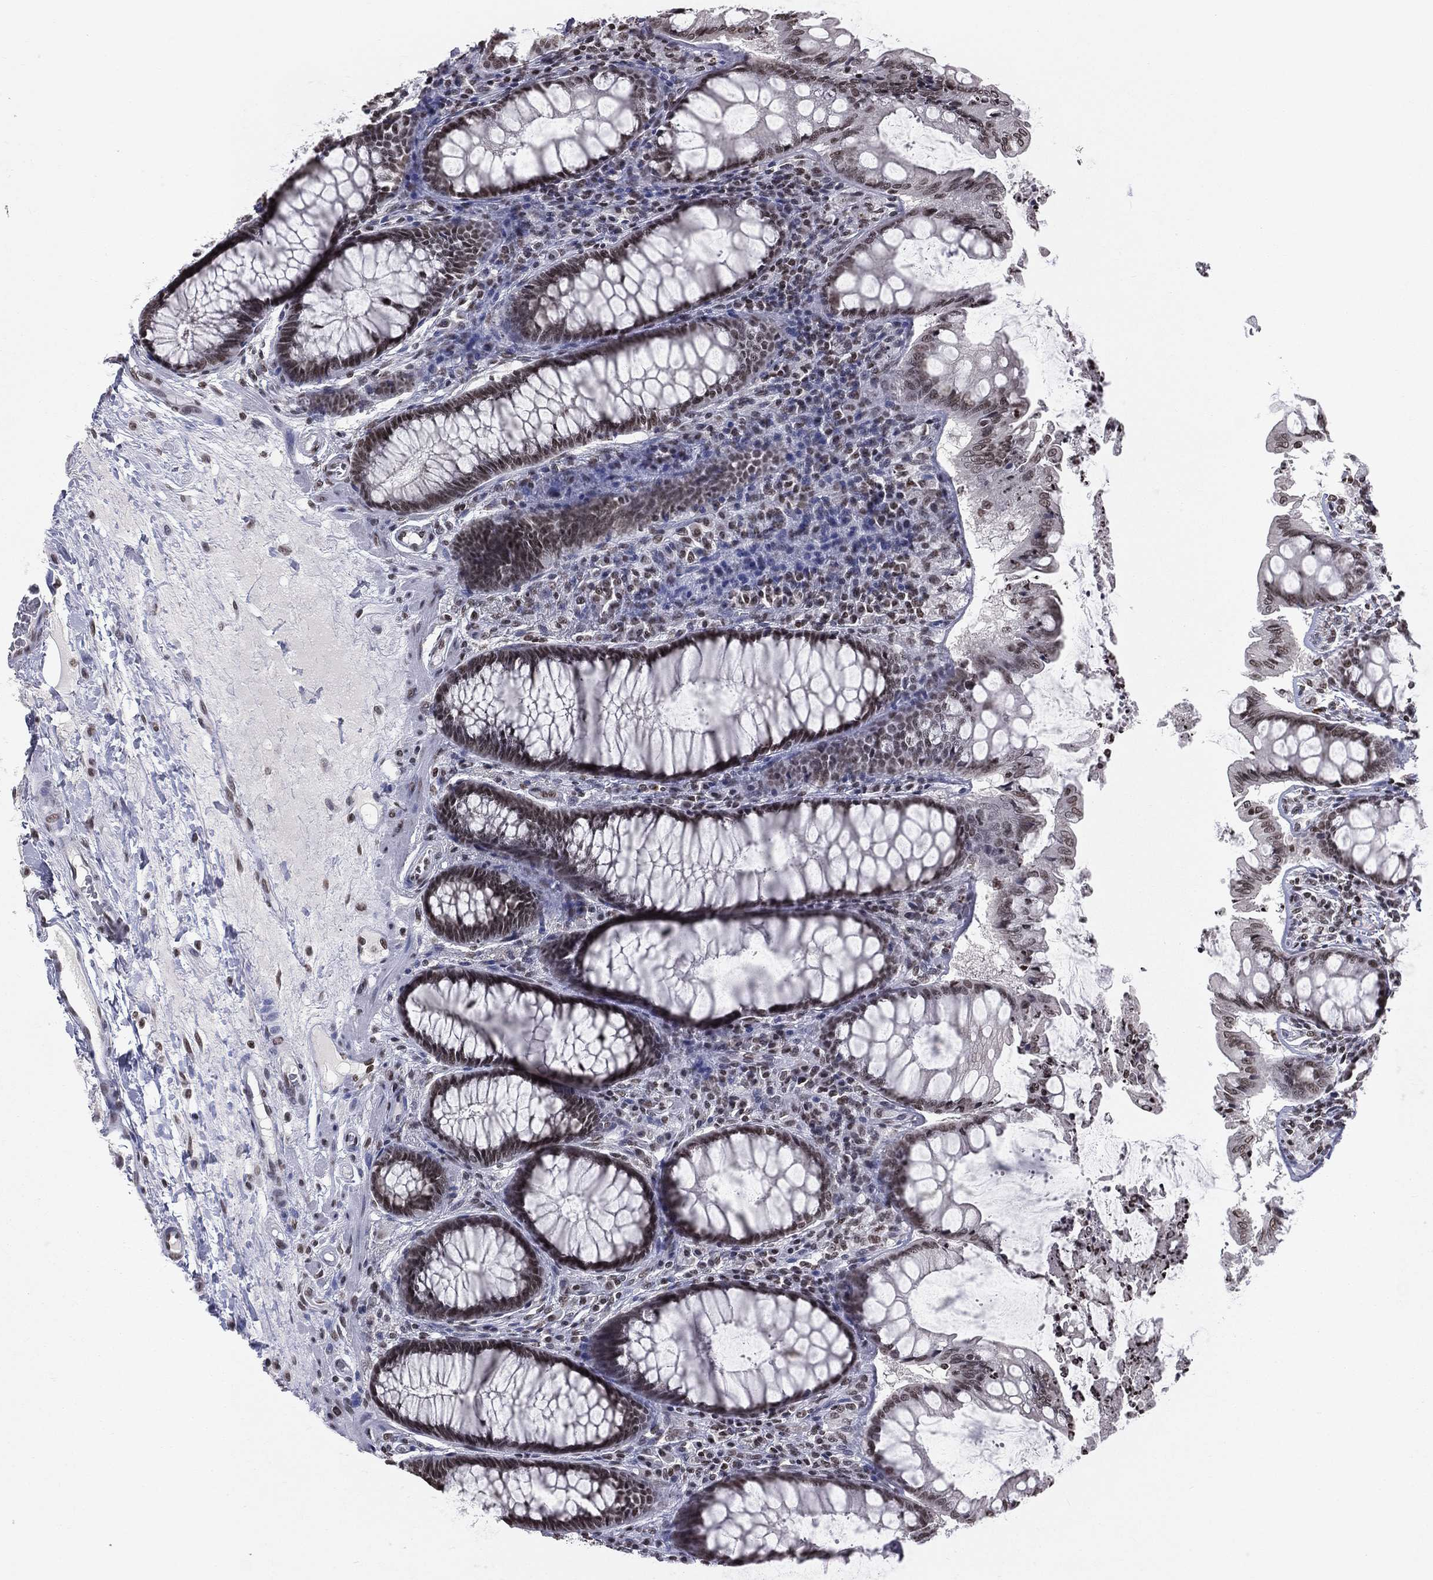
{"staining": {"intensity": "negative", "quantity": "none", "location": "none"}, "tissue": "colon", "cell_type": "Endothelial cells", "image_type": "normal", "snomed": [{"axis": "morphology", "description": "Normal tissue, NOS"}, {"axis": "topography", "description": "Colon"}], "caption": "Endothelial cells show no significant expression in benign colon. (DAB immunohistochemistry (IHC) visualized using brightfield microscopy, high magnification).", "gene": "RFX7", "patient": {"sex": "female", "age": 65}}